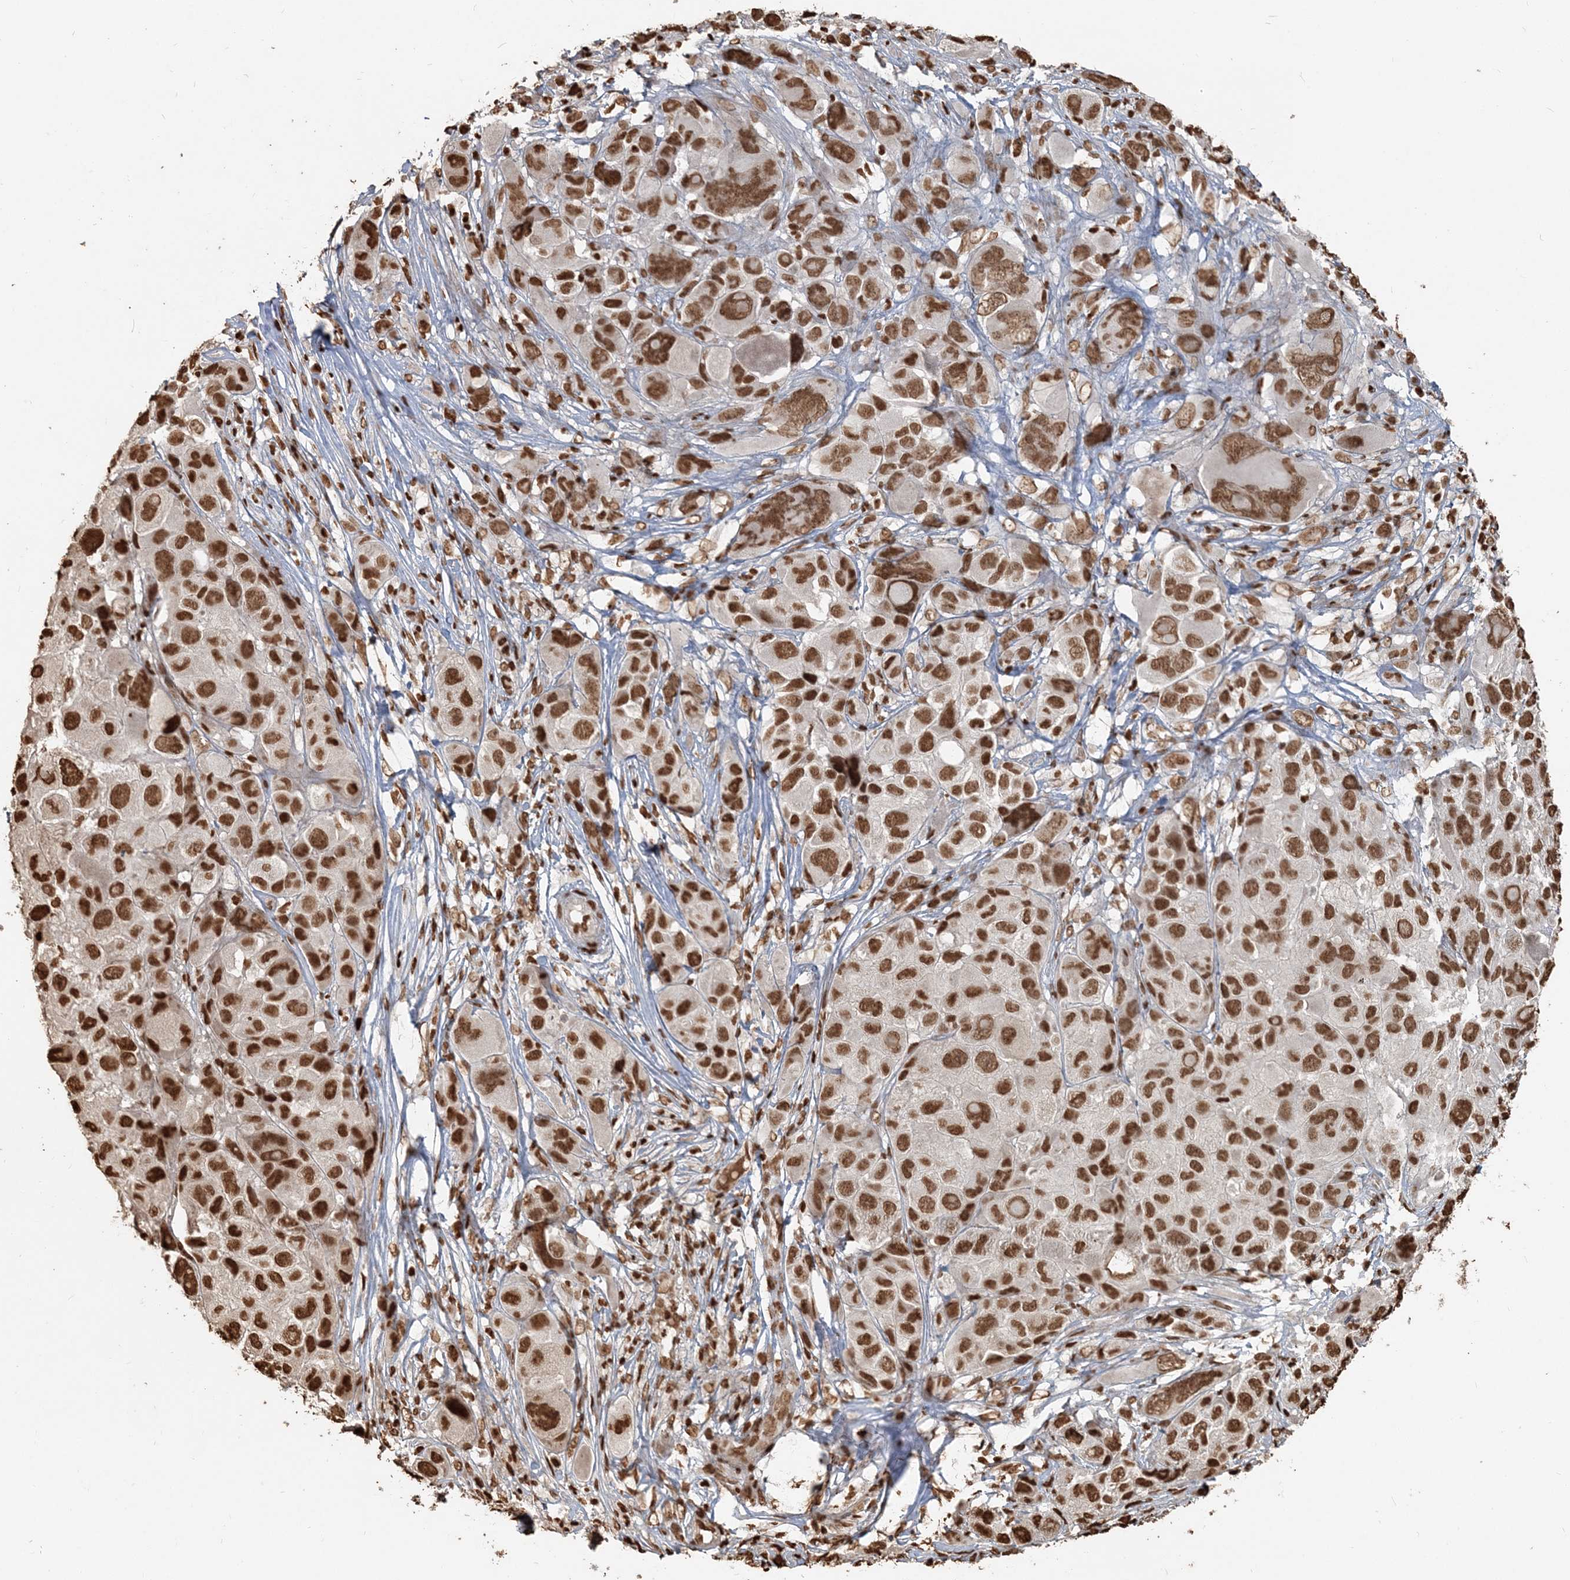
{"staining": {"intensity": "strong", "quantity": ">75%", "location": "nuclear"}, "tissue": "melanoma", "cell_type": "Tumor cells", "image_type": "cancer", "snomed": [{"axis": "morphology", "description": "Malignant melanoma, NOS"}, {"axis": "topography", "description": "Skin of trunk"}], "caption": "Brown immunohistochemical staining in human melanoma exhibits strong nuclear expression in about >75% of tumor cells. Nuclei are stained in blue.", "gene": "H3-3B", "patient": {"sex": "male", "age": 71}}